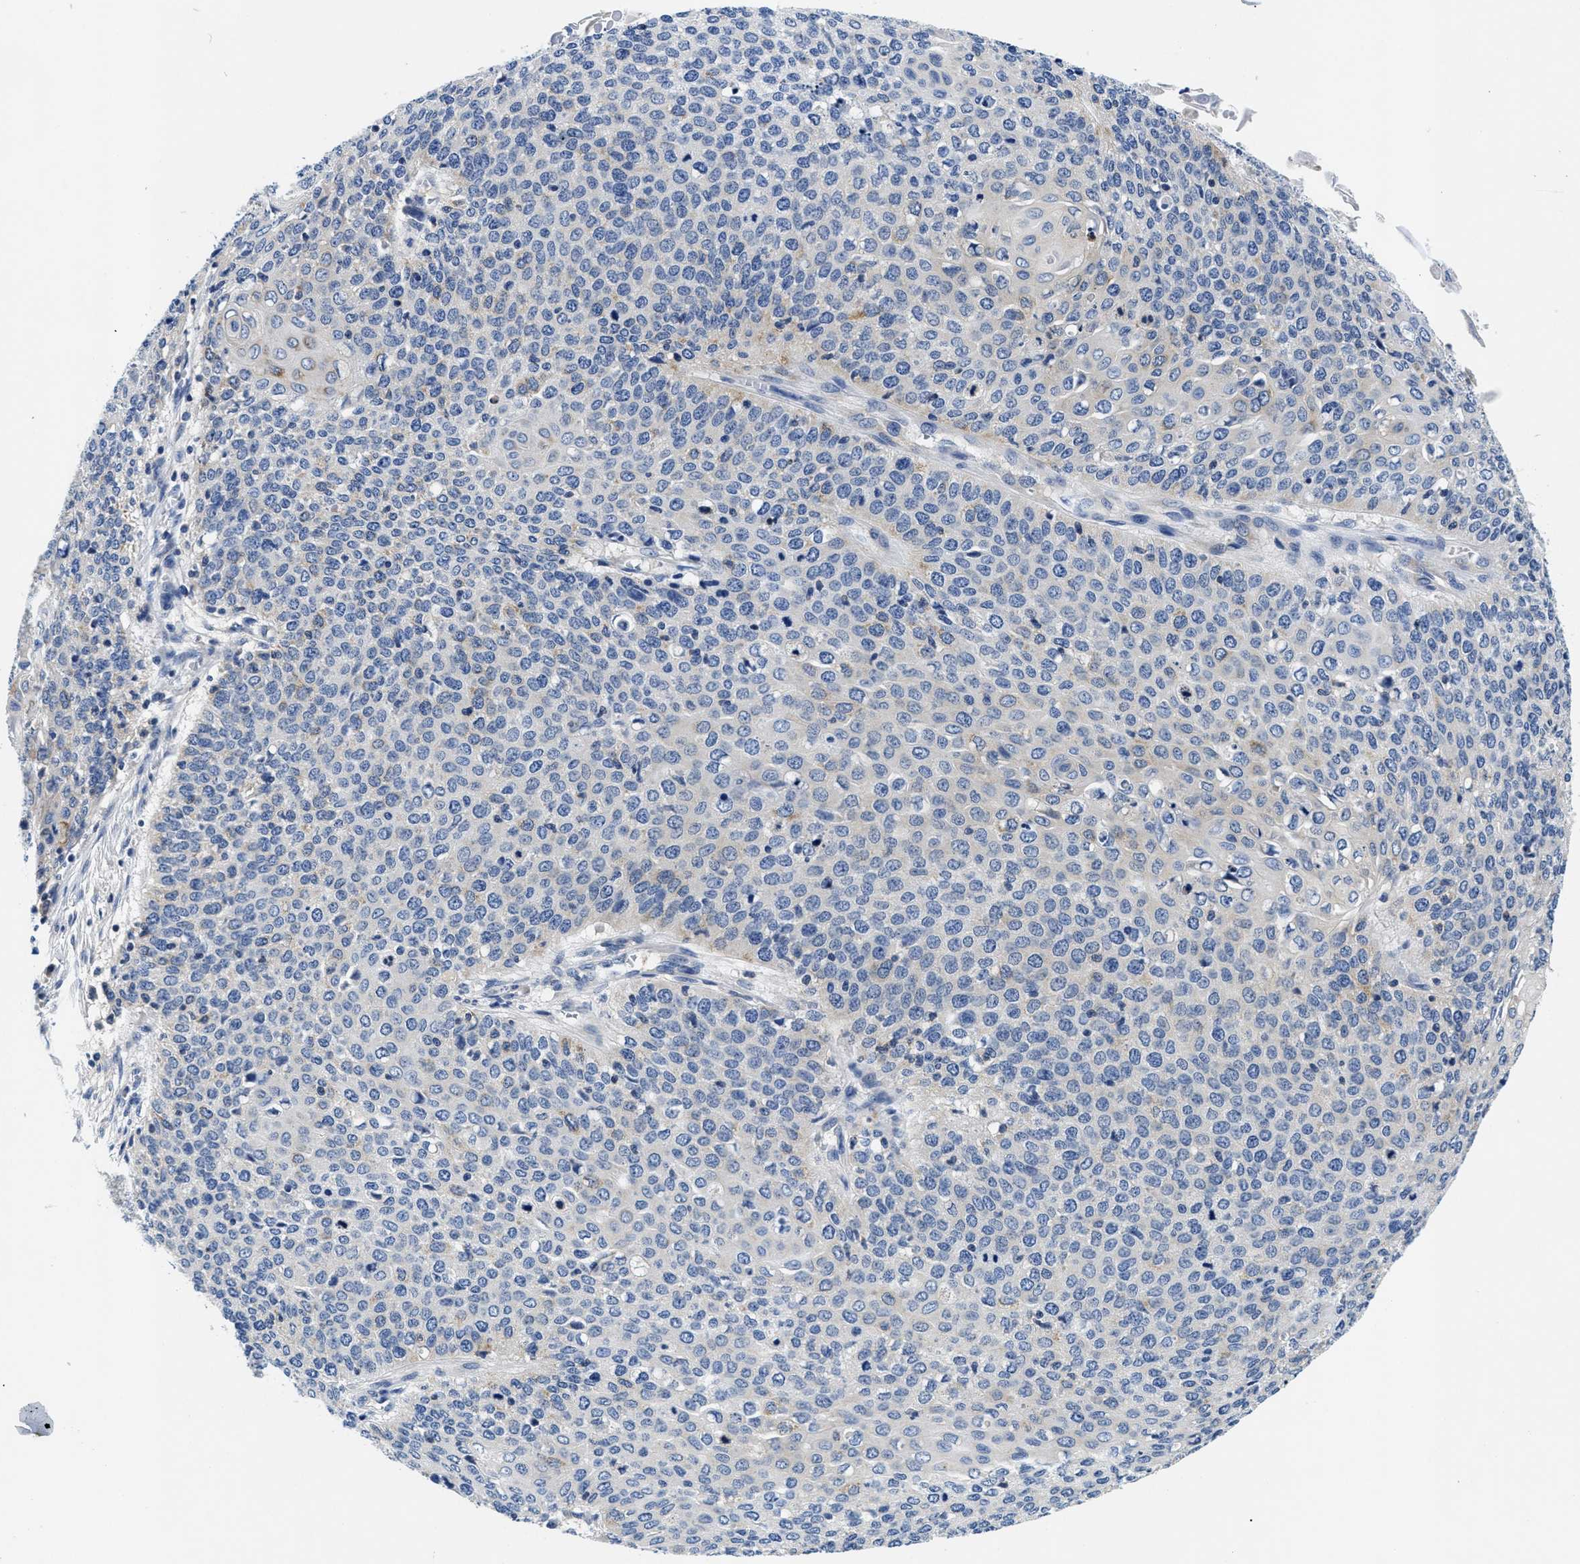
{"staining": {"intensity": "weak", "quantity": "<25%", "location": "cytoplasmic/membranous"}, "tissue": "cervical cancer", "cell_type": "Tumor cells", "image_type": "cancer", "snomed": [{"axis": "morphology", "description": "Squamous cell carcinoma, NOS"}, {"axis": "topography", "description": "Cervix"}], "caption": "DAB immunohistochemical staining of human cervical cancer (squamous cell carcinoma) exhibits no significant staining in tumor cells. (Stains: DAB (3,3'-diaminobenzidine) IHC with hematoxylin counter stain, Microscopy: brightfield microscopy at high magnification).", "gene": "MEA1", "patient": {"sex": "female", "age": 39}}